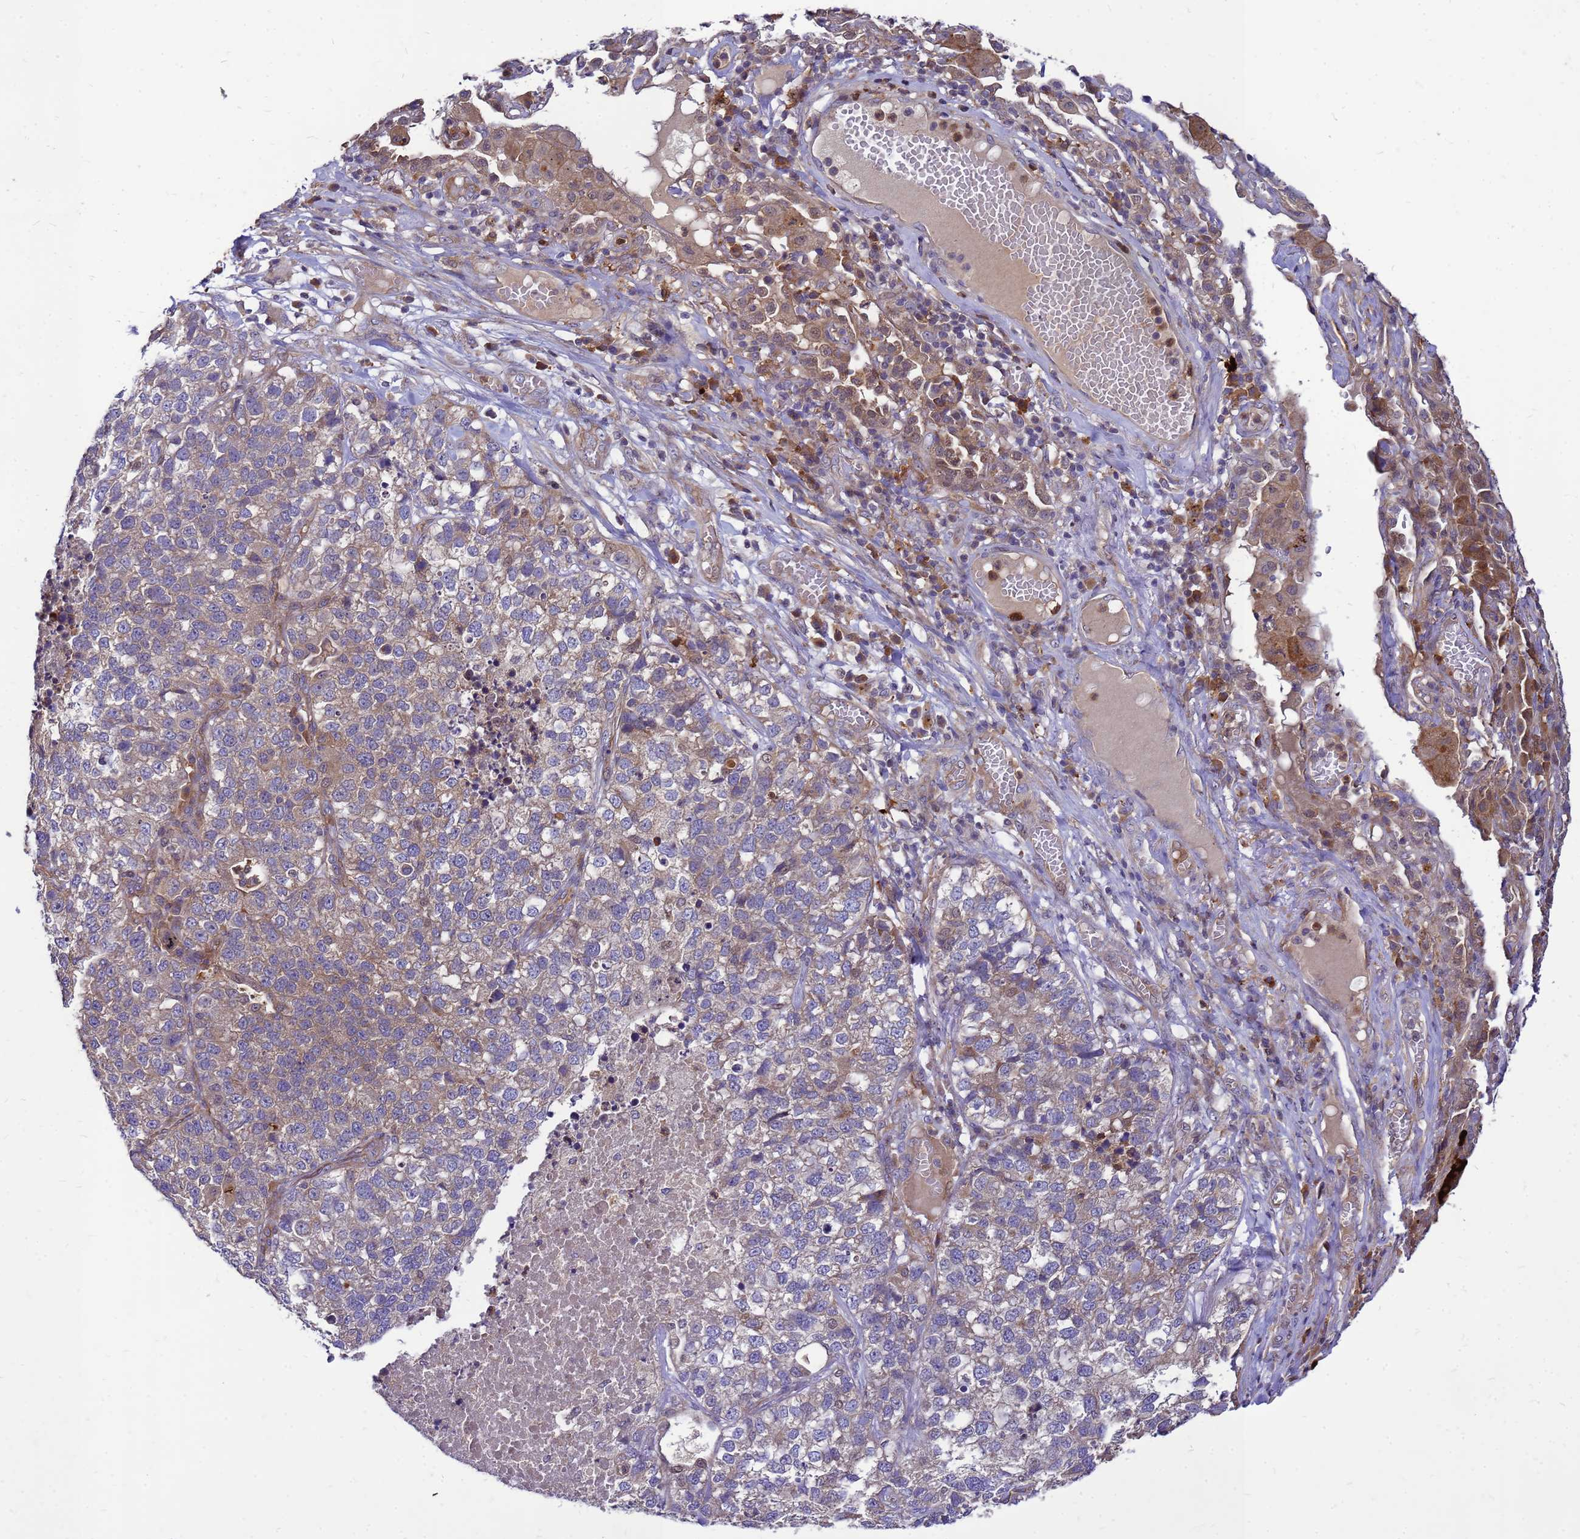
{"staining": {"intensity": "weak", "quantity": "<25%", "location": "cytoplasmic/membranous"}, "tissue": "lung cancer", "cell_type": "Tumor cells", "image_type": "cancer", "snomed": [{"axis": "morphology", "description": "Adenocarcinoma, NOS"}, {"axis": "topography", "description": "Lung"}], "caption": "Histopathology image shows no significant protein expression in tumor cells of lung cancer.", "gene": "RNF215", "patient": {"sex": "male", "age": 49}}